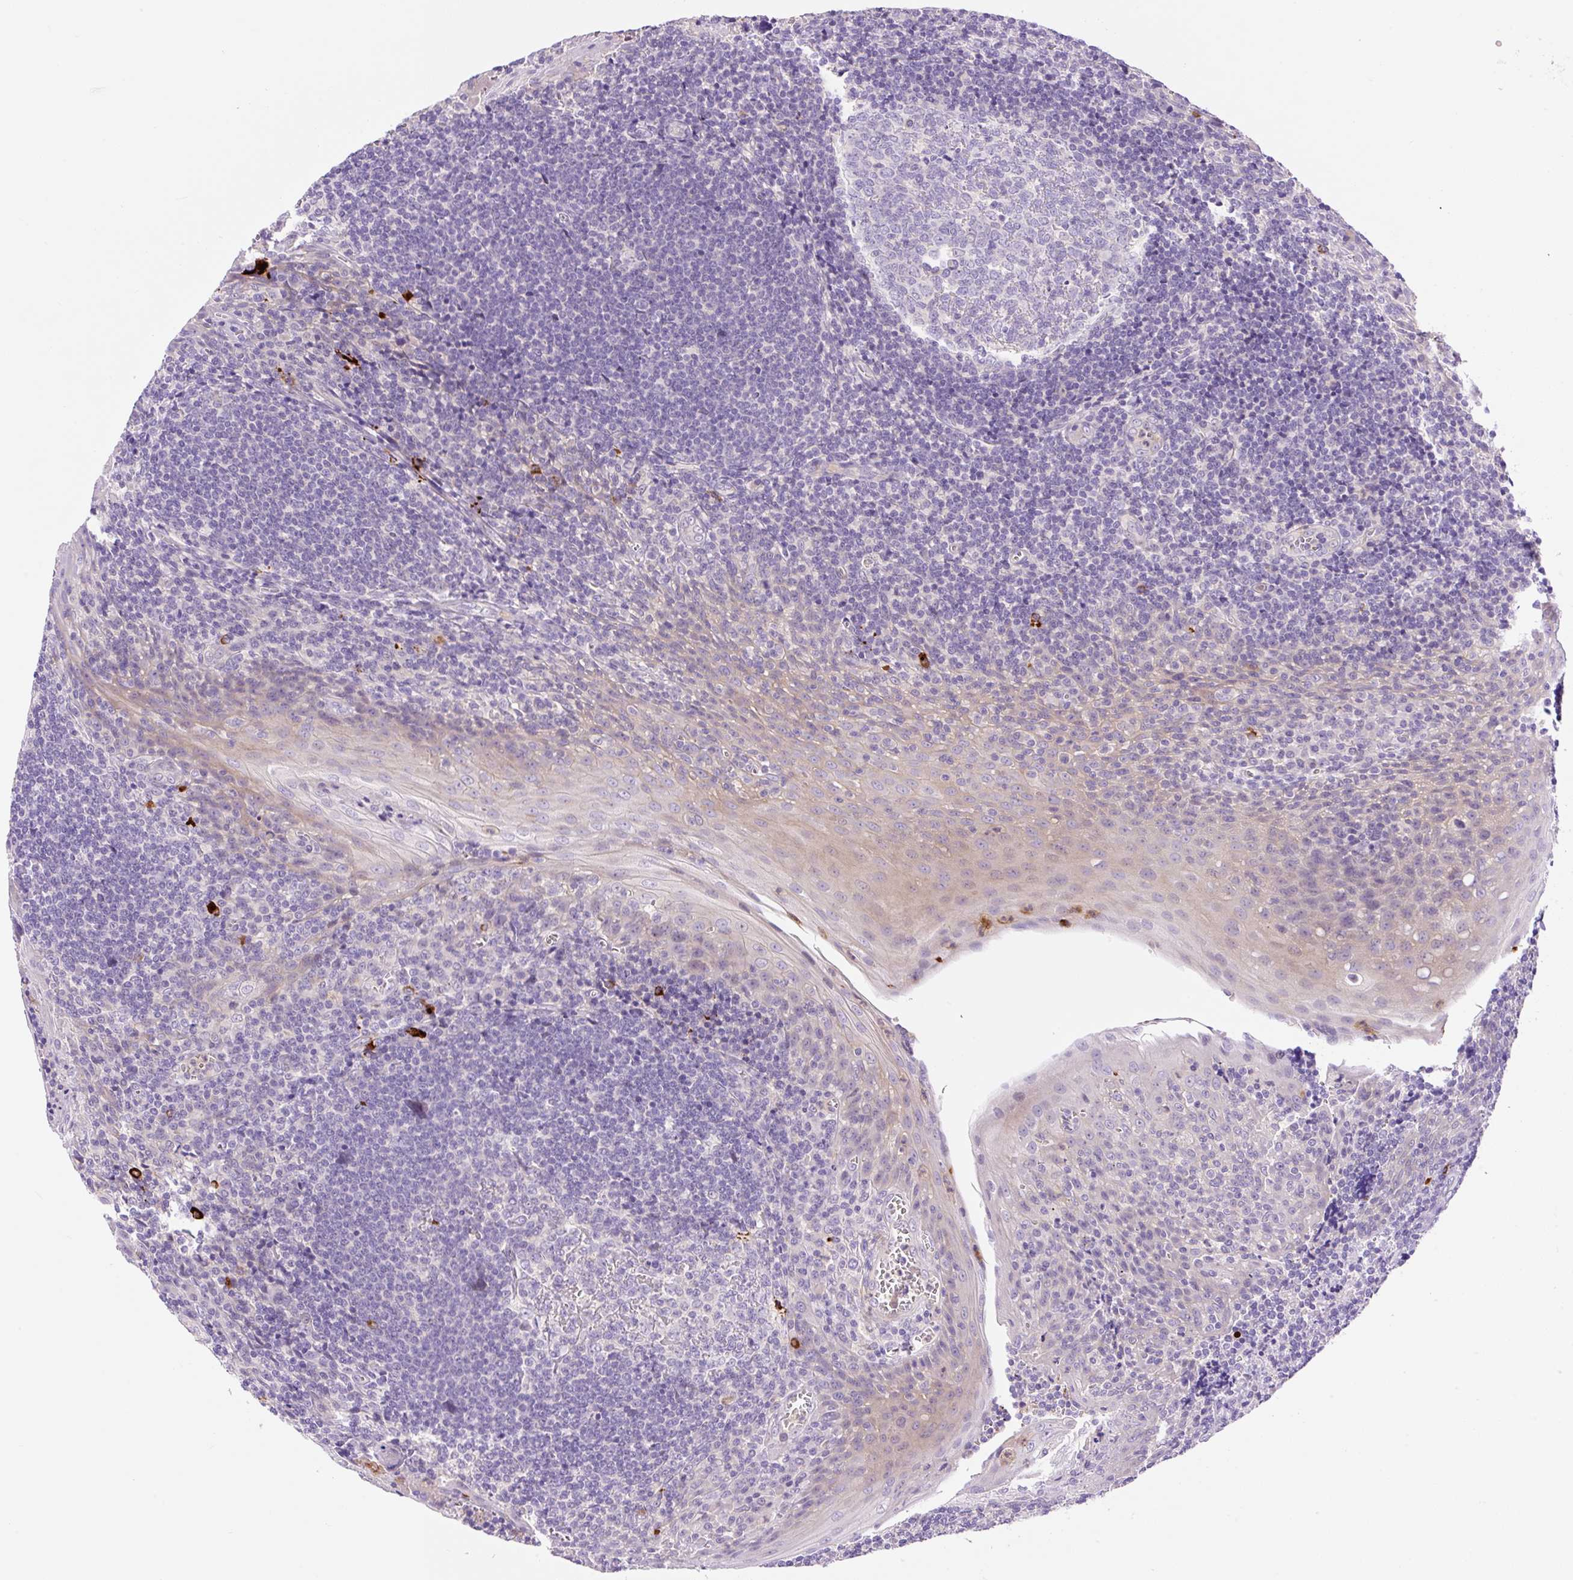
{"staining": {"intensity": "negative", "quantity": "none", "location": "none"}, "tissue": "tonsil", "cell_type": "Germinal center cells", "image_type": "normal", "snomed": [{"axis": "morphology", "description": "Normal tissue, NOS"}, {"axis": "topography", "description": "Tonsil"}], "caption": "Micrograph shows no protein expression in germinal center cells of unremarkable tonsil.", "gene": "LHFPL5", "patient": {"sex": "male", "age": 27}}